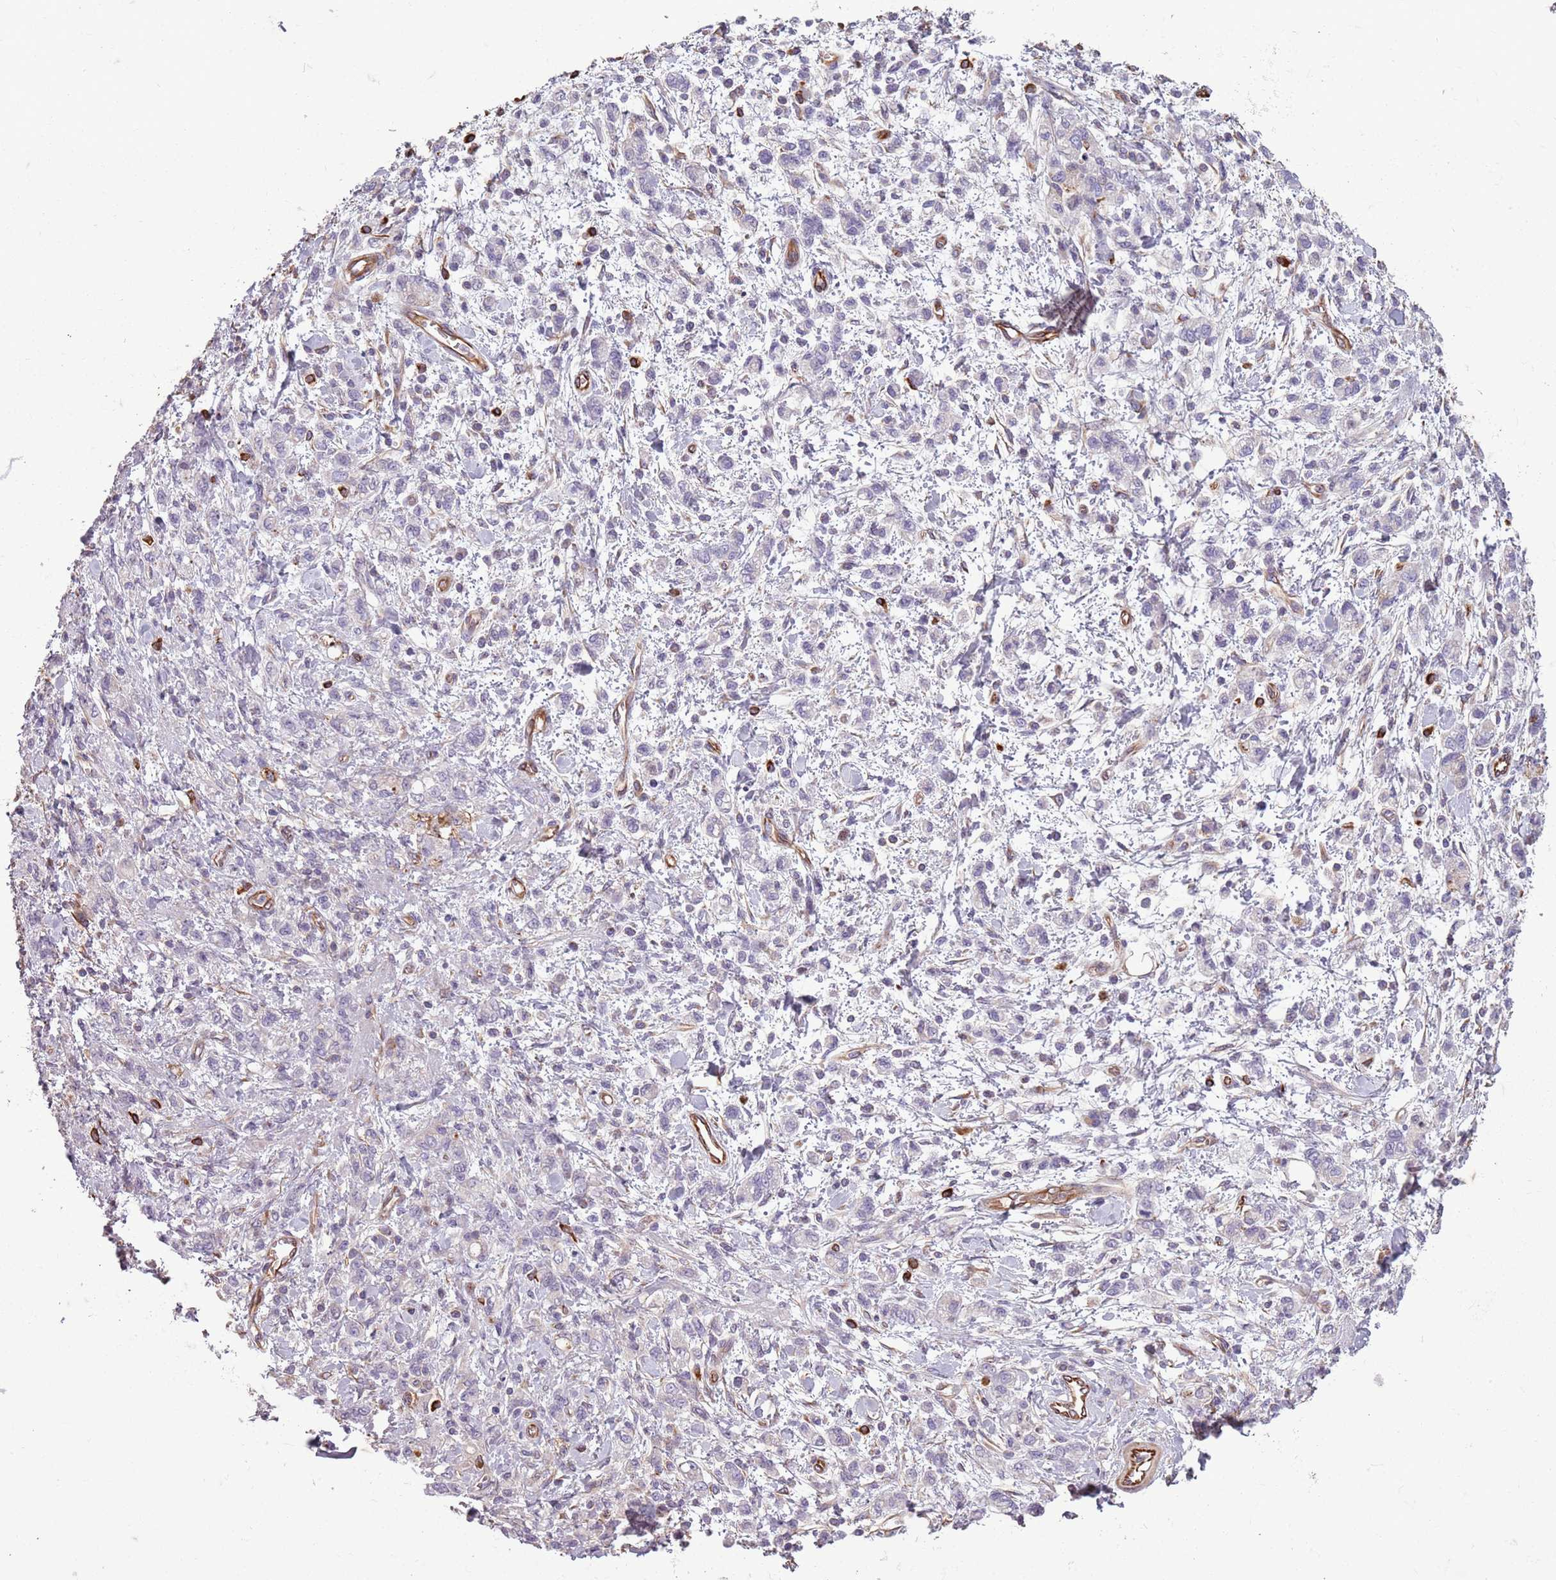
{"staining": {"intensity": "negative", "quantity": "none", "location": "none"}, "tissue": "stomach cancer", "cell_type": "Tumor cells", "image_type": "cancer", "snomed": [{"axis": "morphology", "description": "Adenocarcinoma, NOS"}, {"axis": "topography", "description": "Stomach"}], "caption": "DAB immunohistochemical staining of stomach adenocarcinoma shows no significant staining in tumor cells.", "gene": "TAS2R38", "patient": {"sex": "male", "age": 77}}